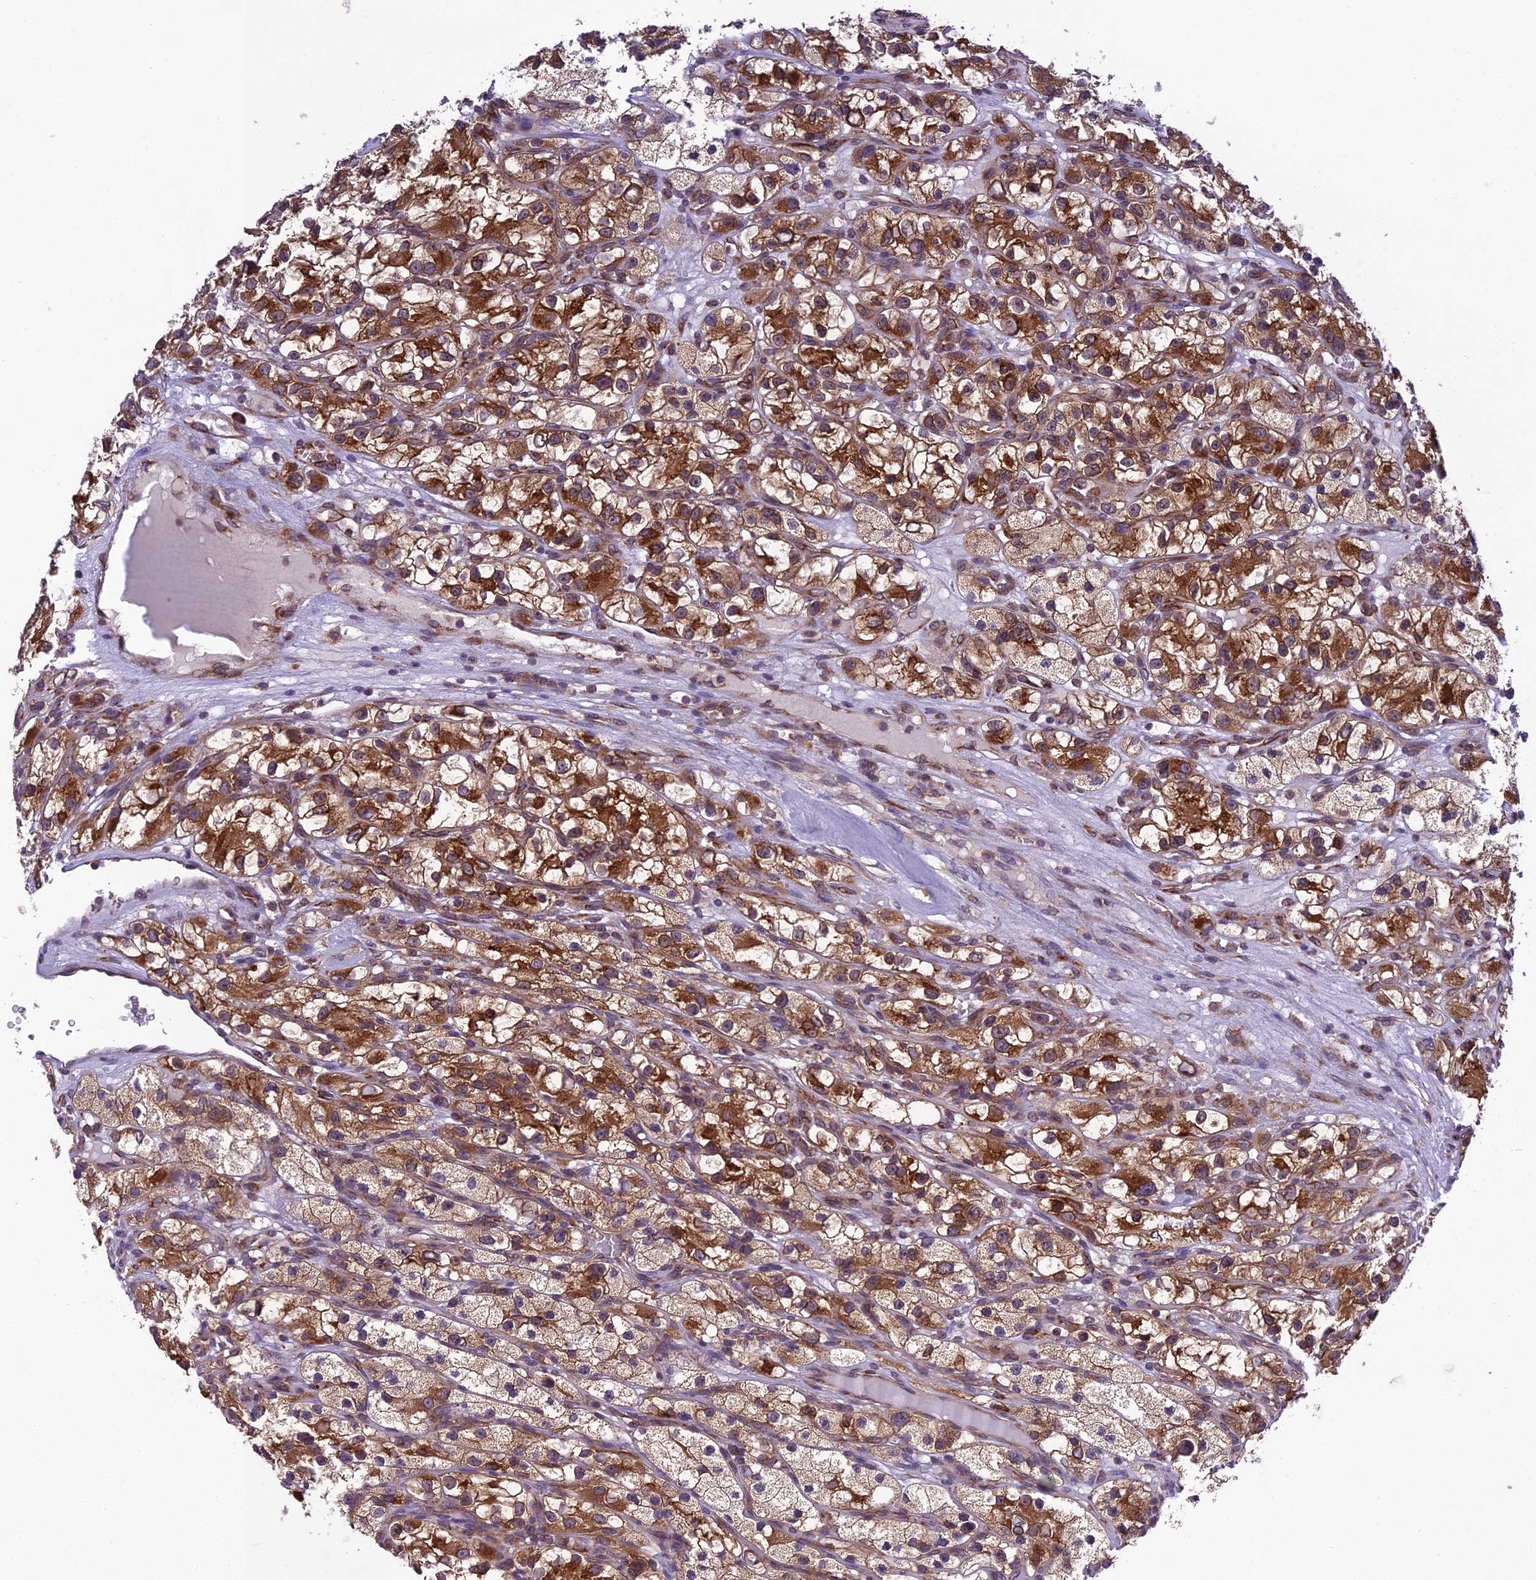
{"staining": {"intensity": "strong", "quantity": ">75%", "location": "cytoplasmic/membranous"}, "tissue": "renal cancer", "cell_type": "Tumor cells", "image_type": "cancer", "snomed": [{"axis": "morphology", "description": "Adenocarcinoma, NOS"}, {"axis": "topography", "description": "Kidney"}], "caption": "Strong cytoplasmic/membranous positivity is present in about >75% of tumor cells in renal cancer.", "gene": "DHCR7", "patient": {"sex": "female", "age": 57}}